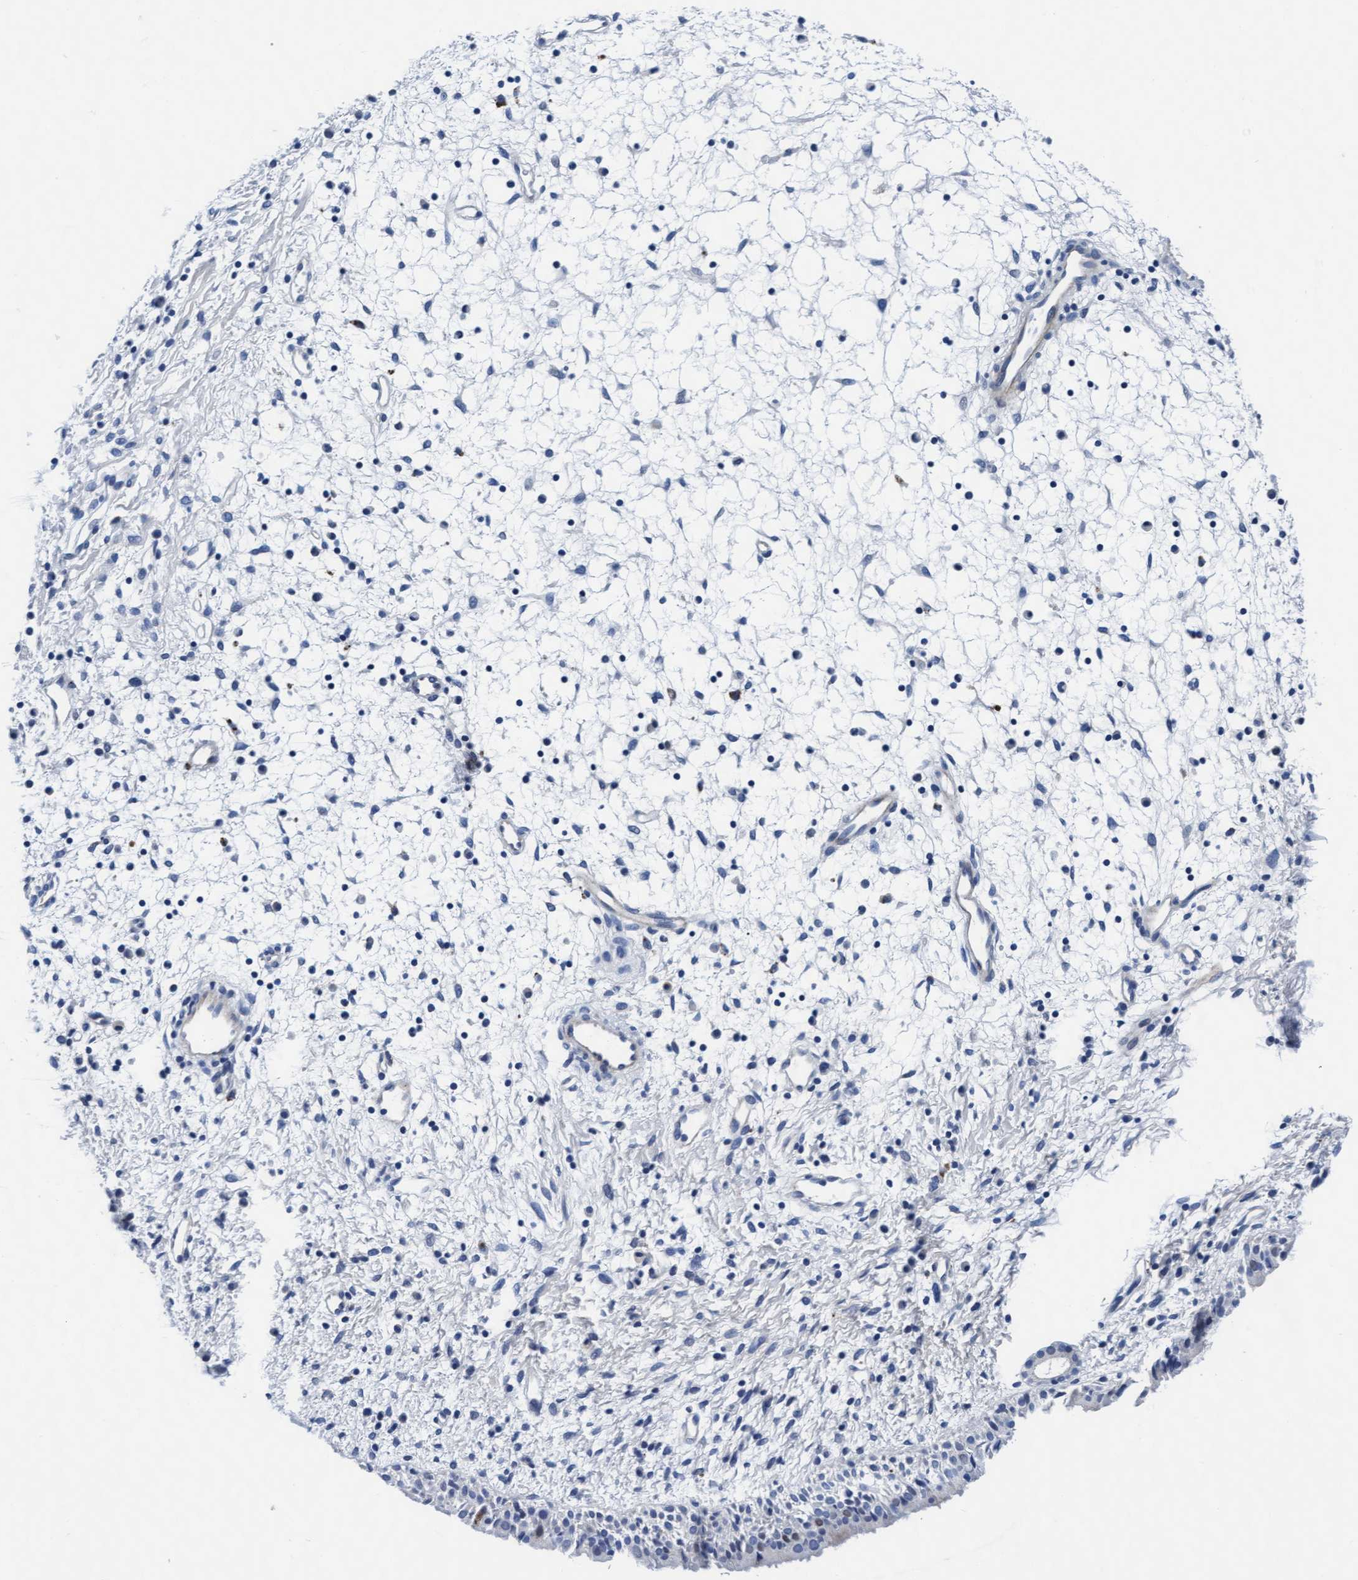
{"staining": {"intensity": "negative", "quantity": "none", "location": "none"}, "tissue": "nasopharynx", "cell_type": "Respiratory epithelial cells", "image_type": "normal", "snomed": [{"axis": "morphology", "description": "Normal tissue, NOS"}, {"axis": "topography", "description": "Nasopharynx"}], "caption": "IHC micrograph of benign nasopharynx: nasopharynx stained with DAB displays no significant protein staining in respiratory epithelial cells.", "gene": "ARSG", "patient": {"sex": "male", "age": 22}}